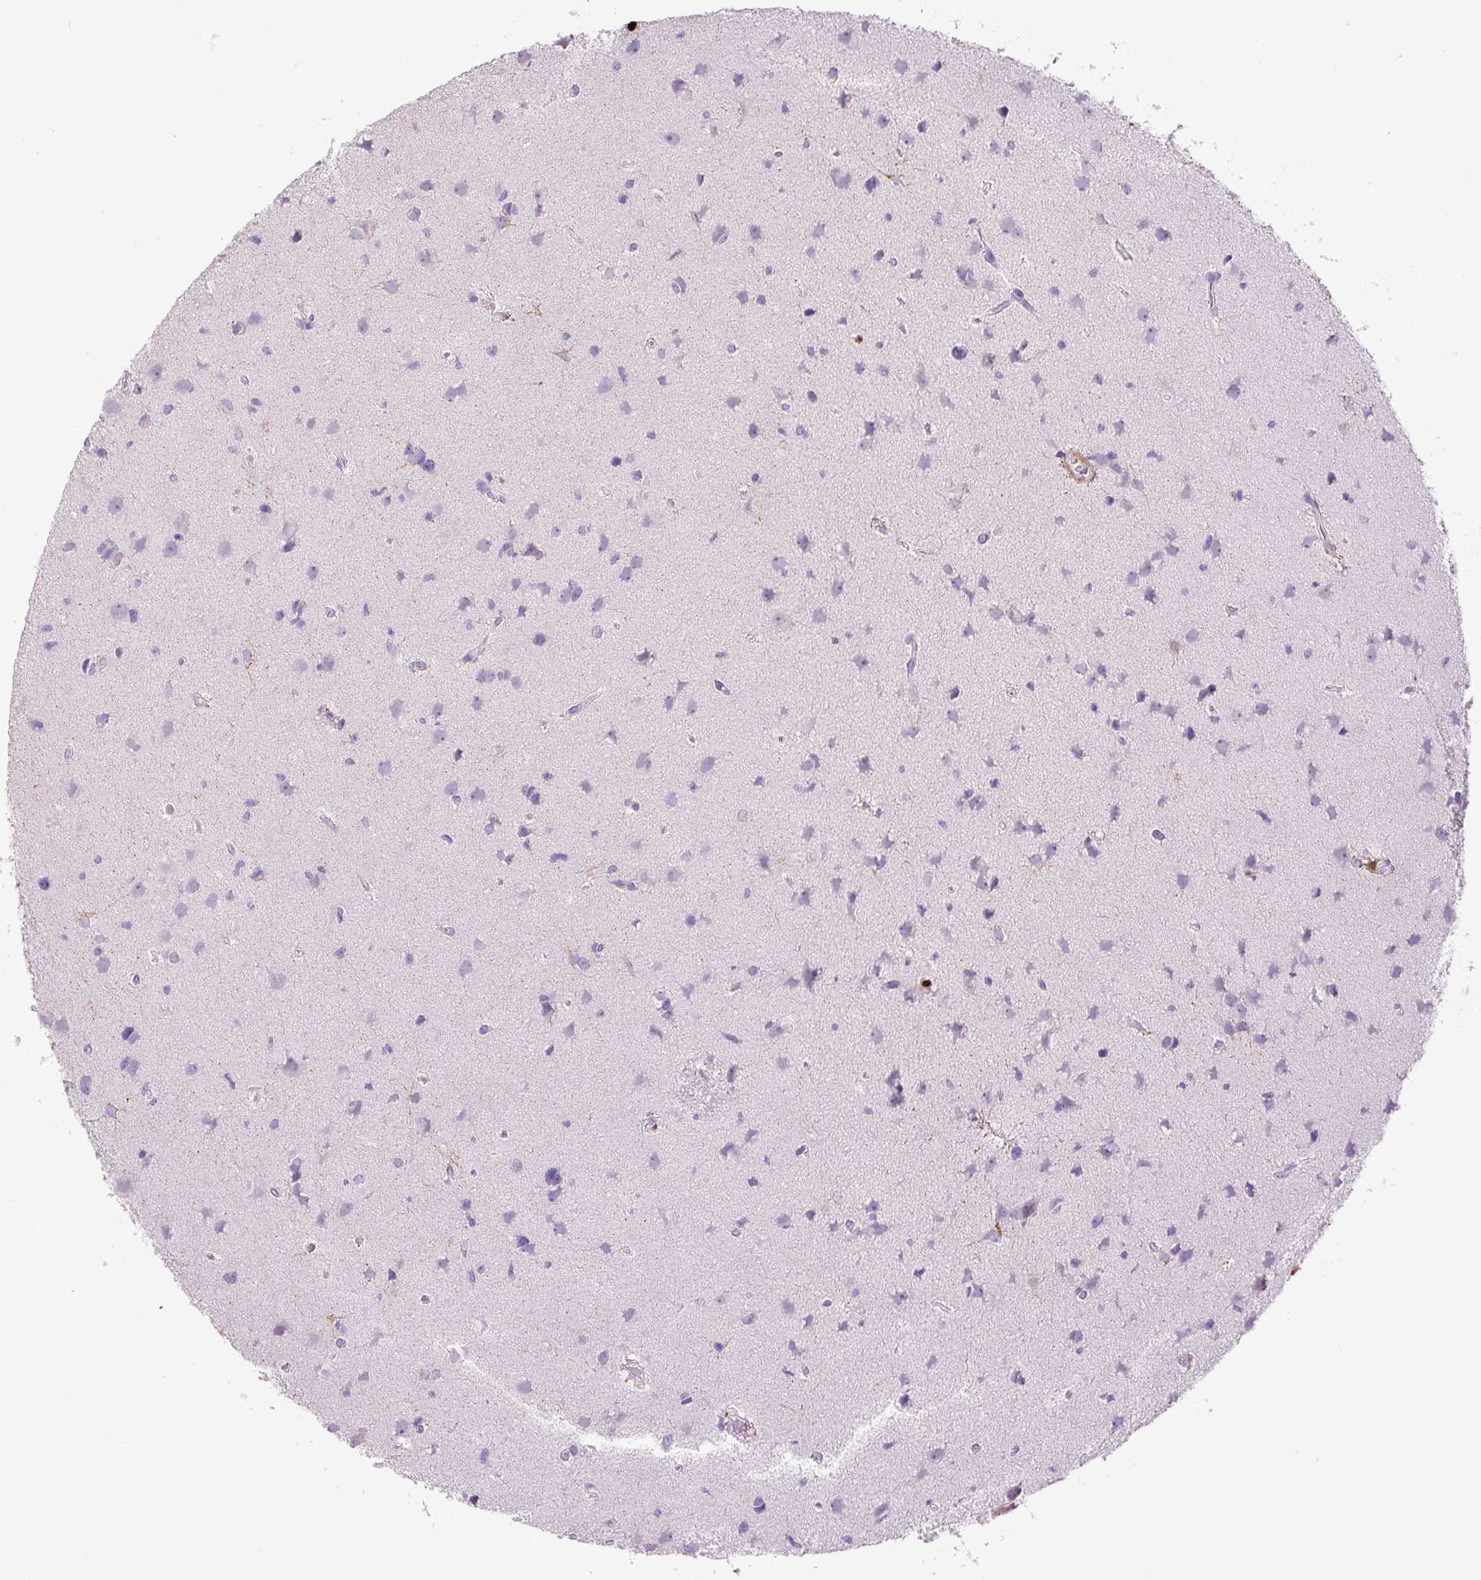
{"staining": {"intensity": "negative", "quantity": "none", "location": "none"}, "tissue": "glioma", "cell_type": "Tumor cells", "image_type": "cancer", "snomed": [{"axis": "morphology", "description": "Glioma, malignant, High grade"}, {"axis": "topography", "description": "Brain"}], "caption": "There is no significant expression in tumor cells of glioma.", "gene": "S100A4", "patient": {"sex": "male", "age": 23}}